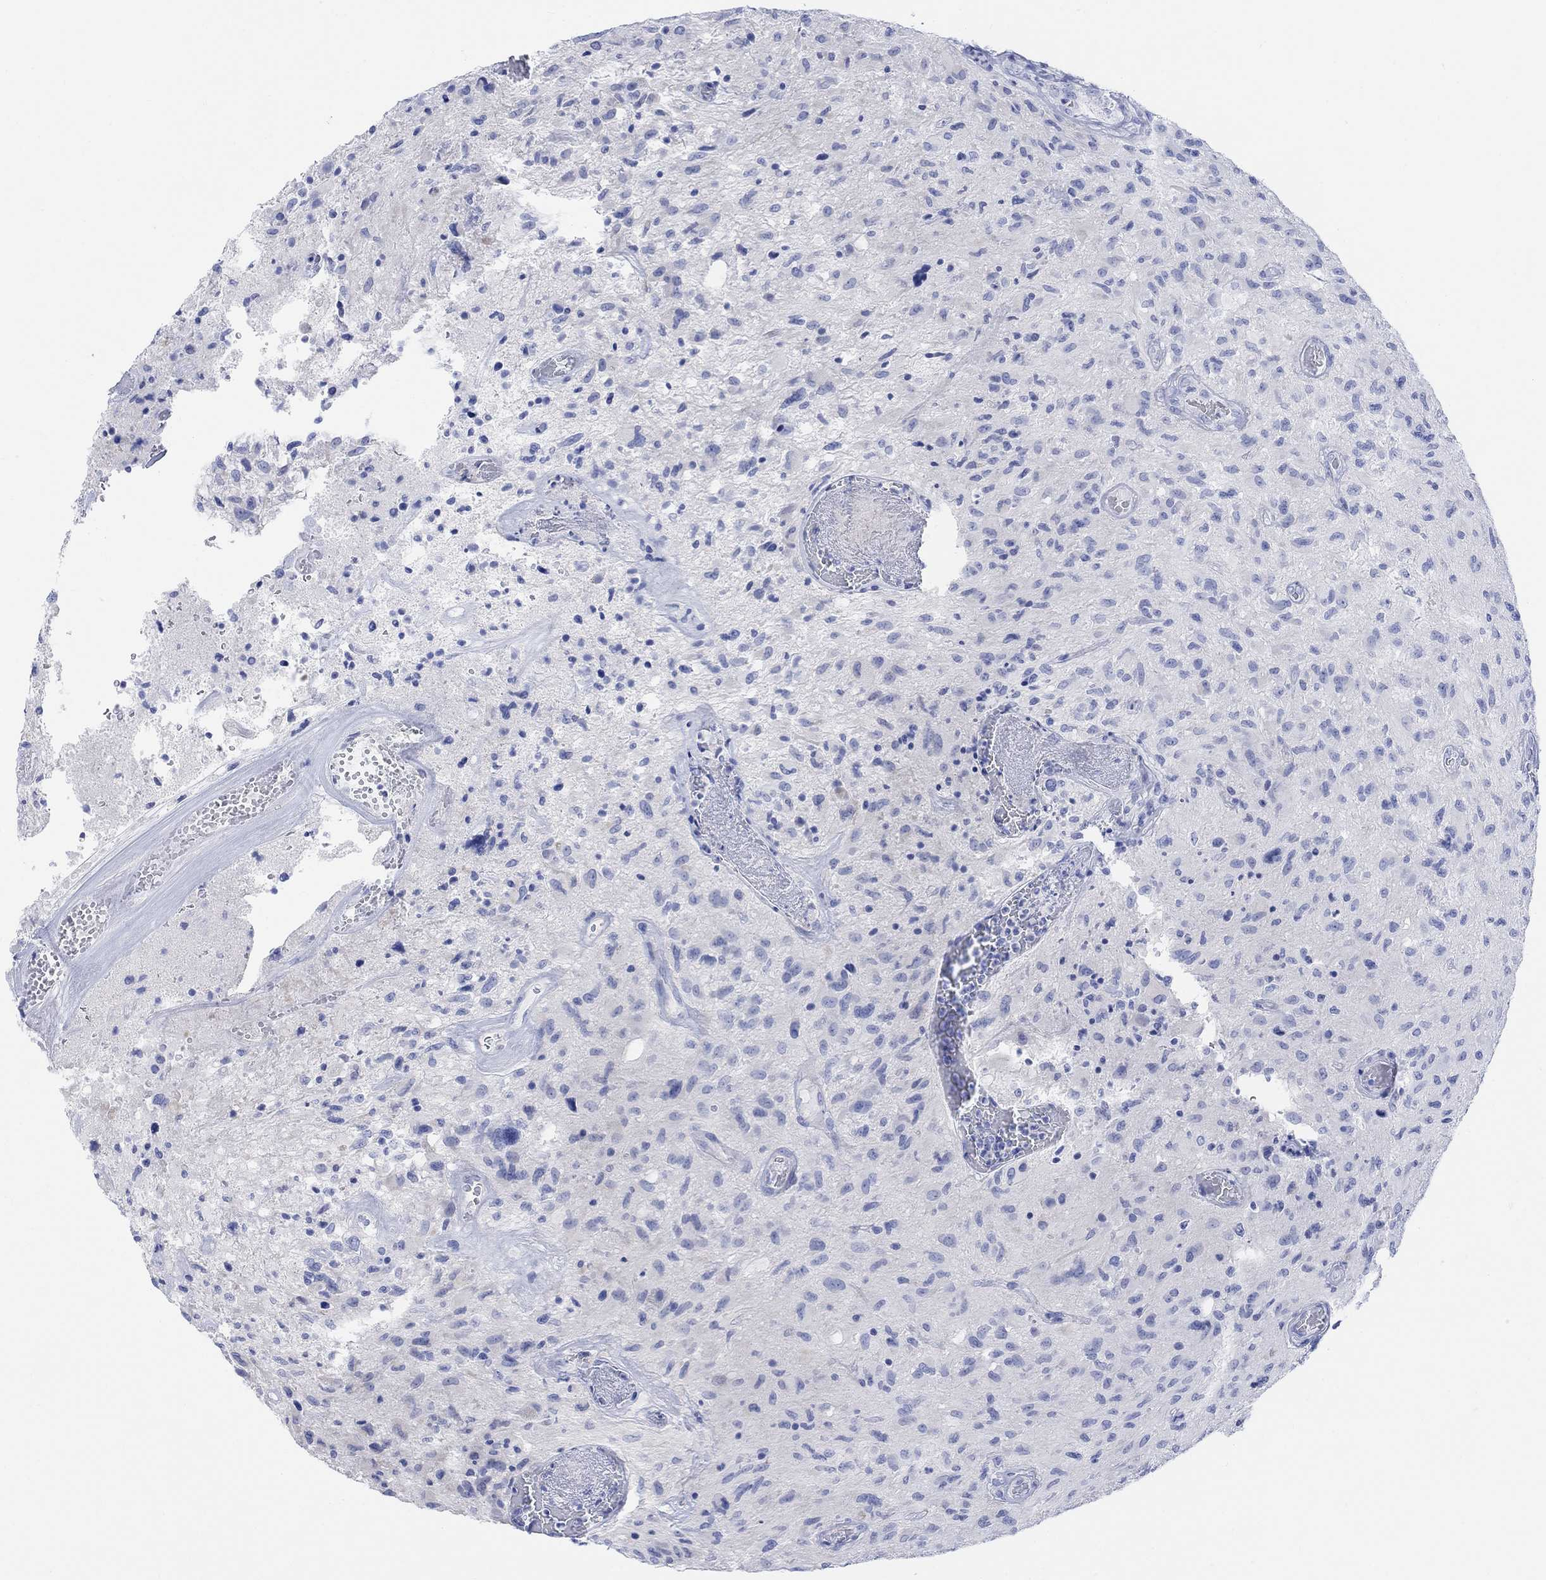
{"staining": {"intensity": "negative", "quantity": "none", "location": "none"}, "tissue": "glioma", "cell_type": "Tumor cells", "image_type": "cancer", "snomed": [{"axis": "morphology", "description": "Glioma, malignant, NOS"}, {"axis": "morphology", "description": "Glioma, malignant, High grade"}, {"axis": "topography", "description": "Brain"}], "caption": "The histopathology image exhibits no significant staining in tumor cells of glioma. (DAB immunohistochemistry (IHC) visualized using brightfield microscopy, high magnification).", "gene": "GNG13", "patient": {"sex": "female", "age": 71}}